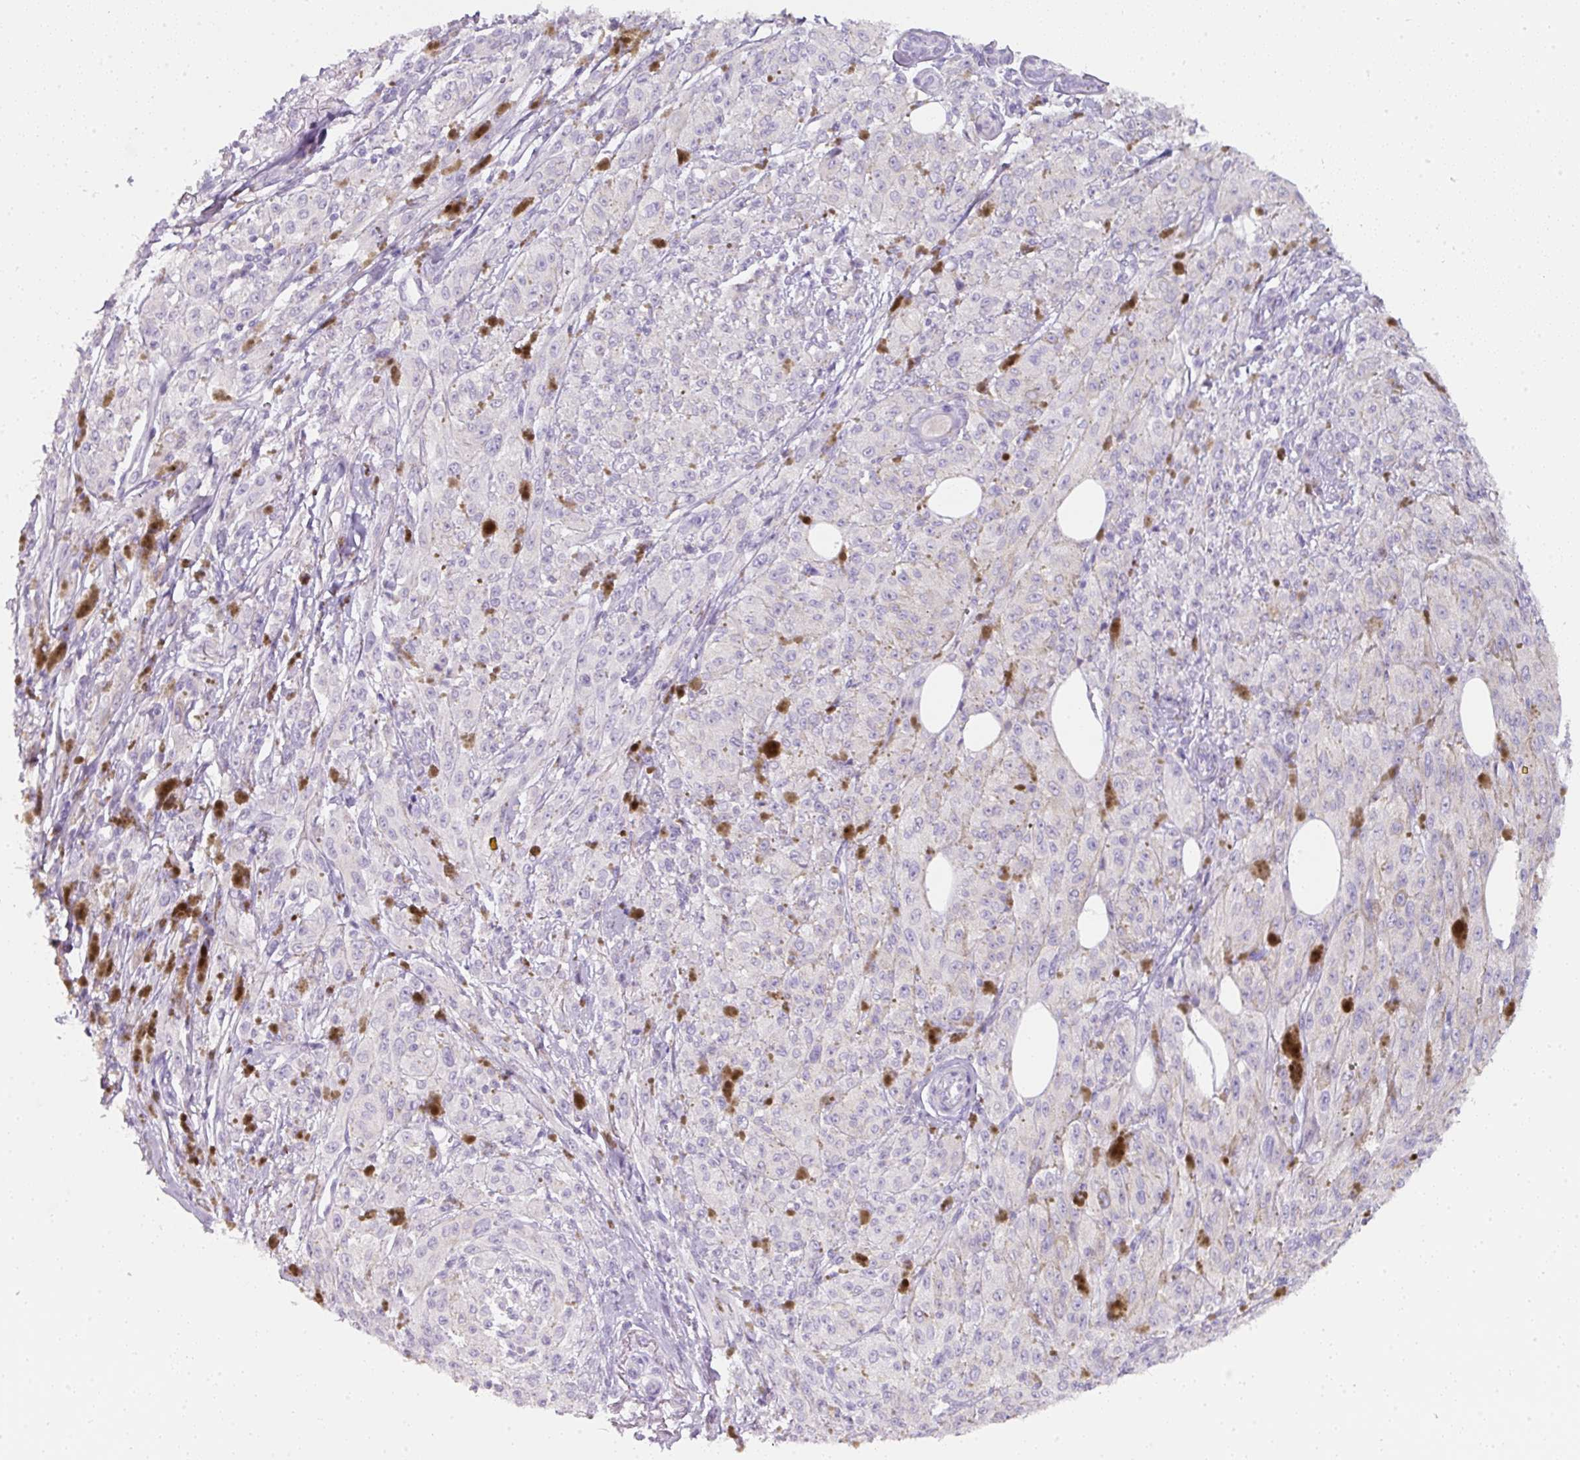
{"staining": {"intensity": "negative", "quantity": "none", "location": "none"}, "tissue": "melanoma", "cell_type": "Tumor cells", "image_type": "cancer", "snomed": [{"axis": "morphology", "description": "Malignant melanoma, NOS"}, {"axis": "topography", "description": "Skin"}], "caption": "Immunohistochemical staining of melanoma displays no significant staining in tumor cells.", "gene": "SLC2A2", "patient": {"sex": "female", "age": 52}}